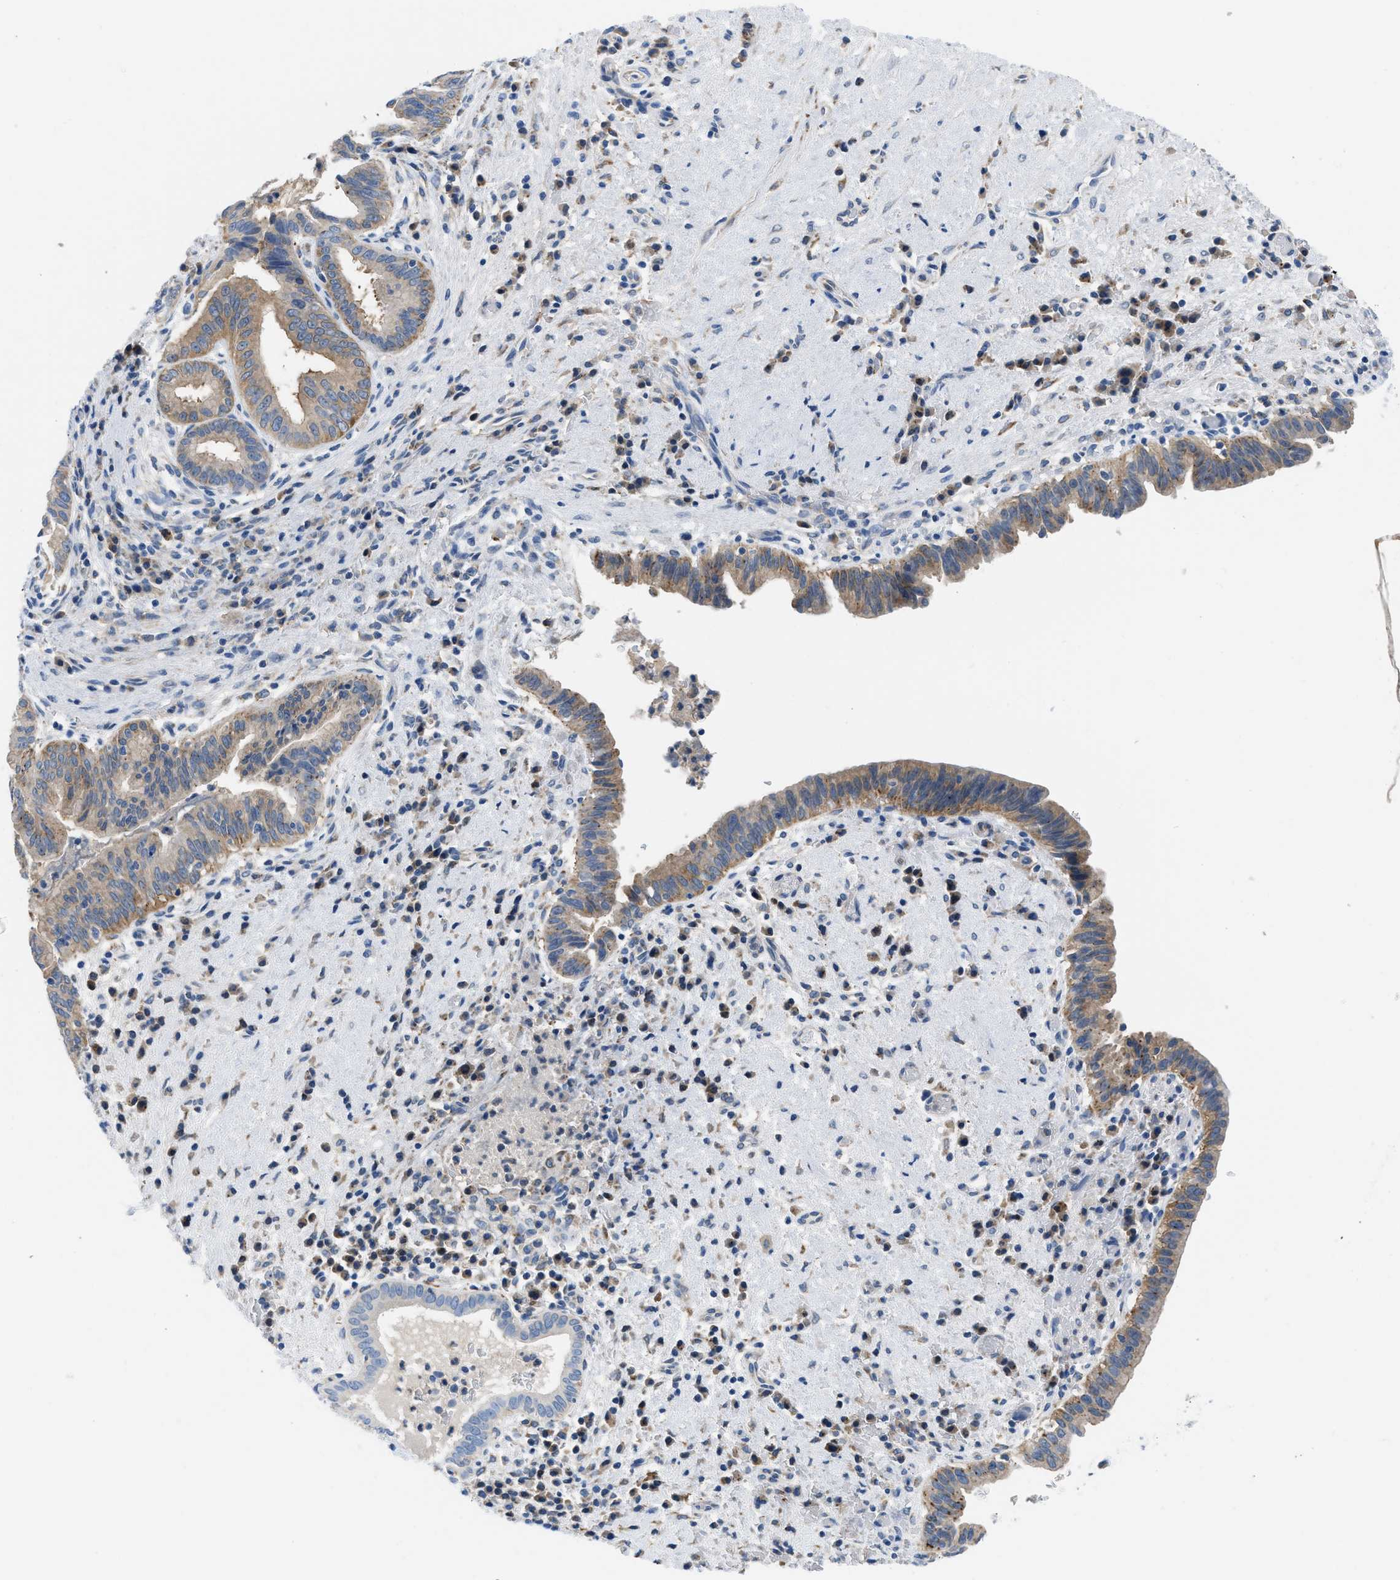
{"staining": {"intensity": "weak", "quantity": "25%-75%", "location": "cytoplasmic/membranous"}, "tissue": "liver cancer", "cell_type": "Tumor cells", "image_type": "cancer", "snomed": [{"axis": "morphology", "description": "Cholangiocarcinoma"}, {"axis": "topography", "description": "Liver"}], "caption": "Cholangiocarcinoma (liver) tissue shows weak cytoplasmic/membranous positivity in about 25%-75% of tumor cells Using DAB (brown) and hematoxylin (blue) stains, captured at high magnification using brightfield microscopy.", "gene": "BNC2", "patient": {"sex": "female", "age": 38}}